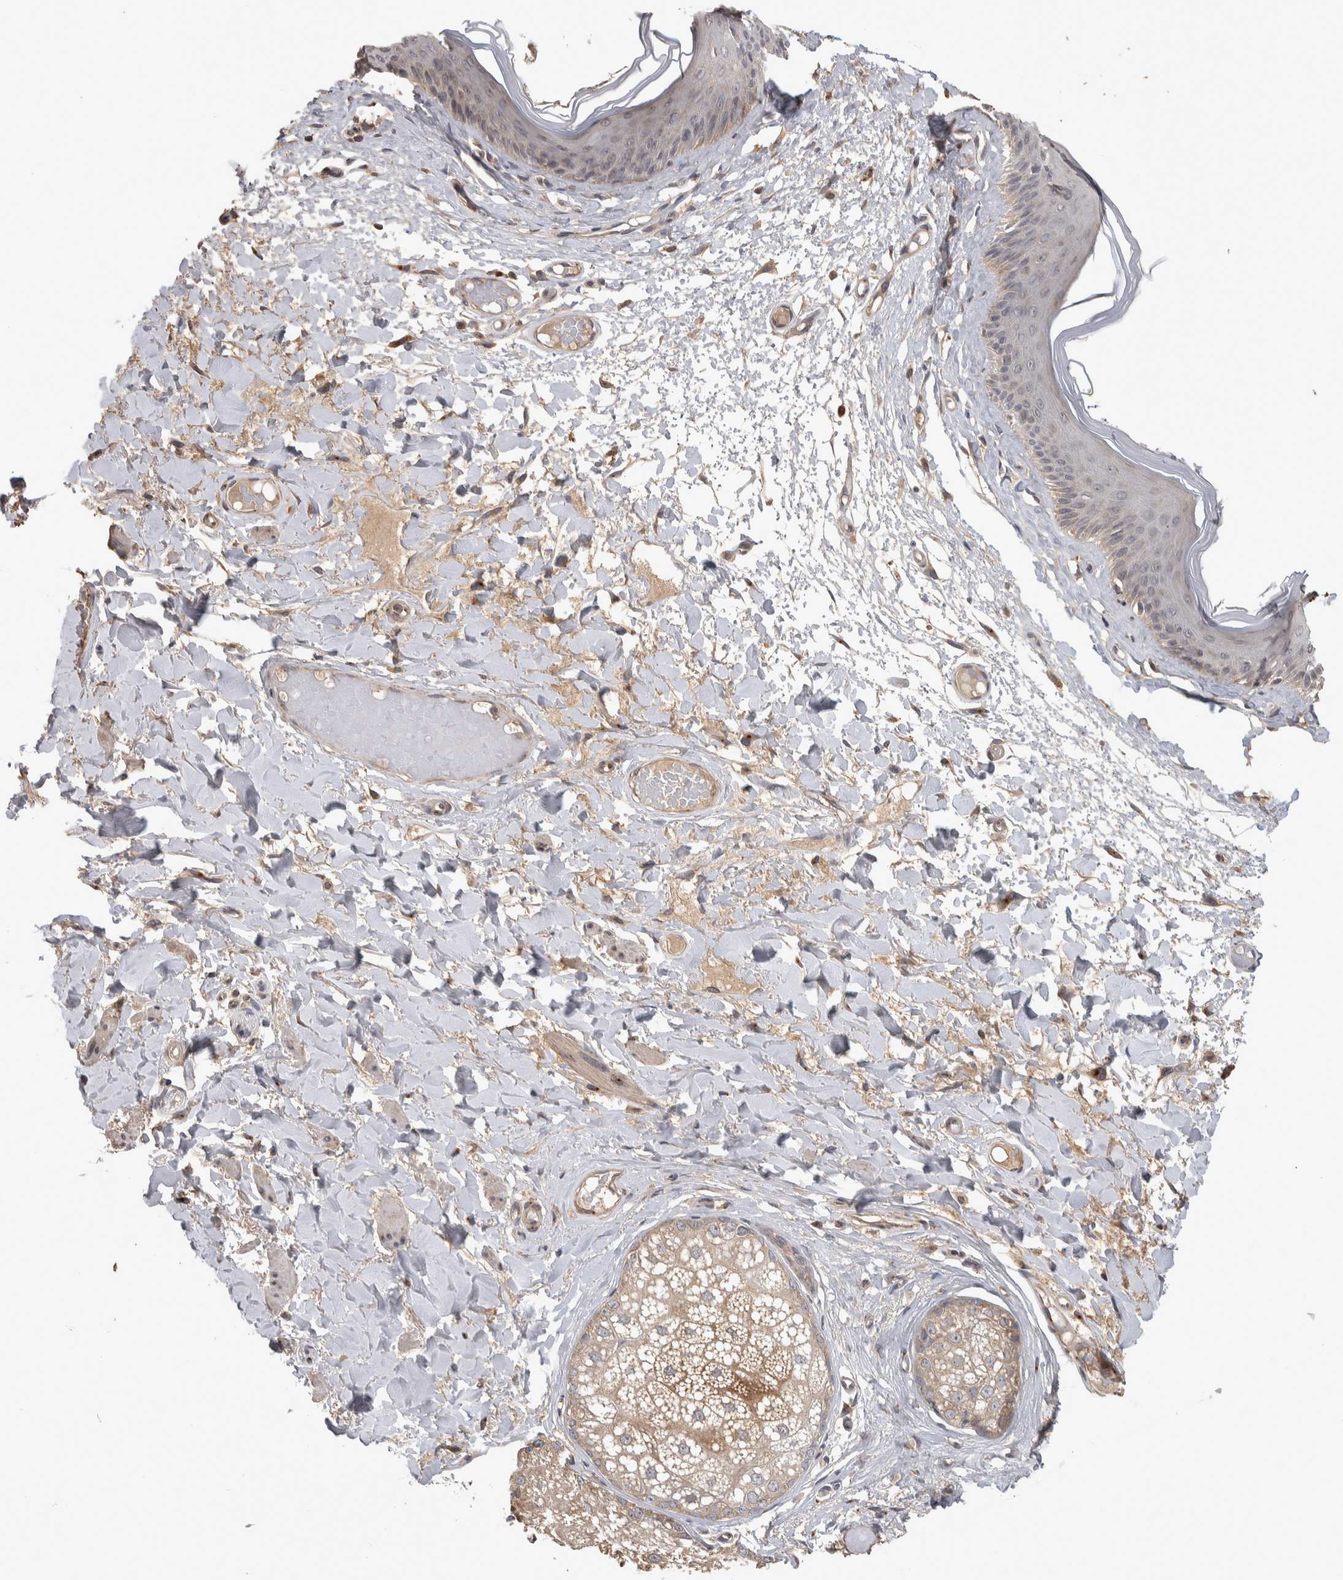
{"staining": {"intensity": "moderate", "quantity": "<25%", "location": "cytoplasmic/membranous"}, "tissue": "skin", "cell_type": "Epidermal cells", "image_type": "normal", "snomed": [{"axis": "morphology", "description": "Normal tissue, NOS"}, {"axis": "topography", "description": "Vulva"}], "caption": "High-magnification brightfield microscopy of unremarkable skin stained with DAB (brown) and counterstained with hematoxylin (blue). epidermal cells exhibit moderate cytoplasmic/membranous staining is seen in approximately<25% of cells. (DAB IHC with brightfield microscopy, high magnification).", "gene": "IFRD1", "patient": {"sex": "female", "age": 73}}